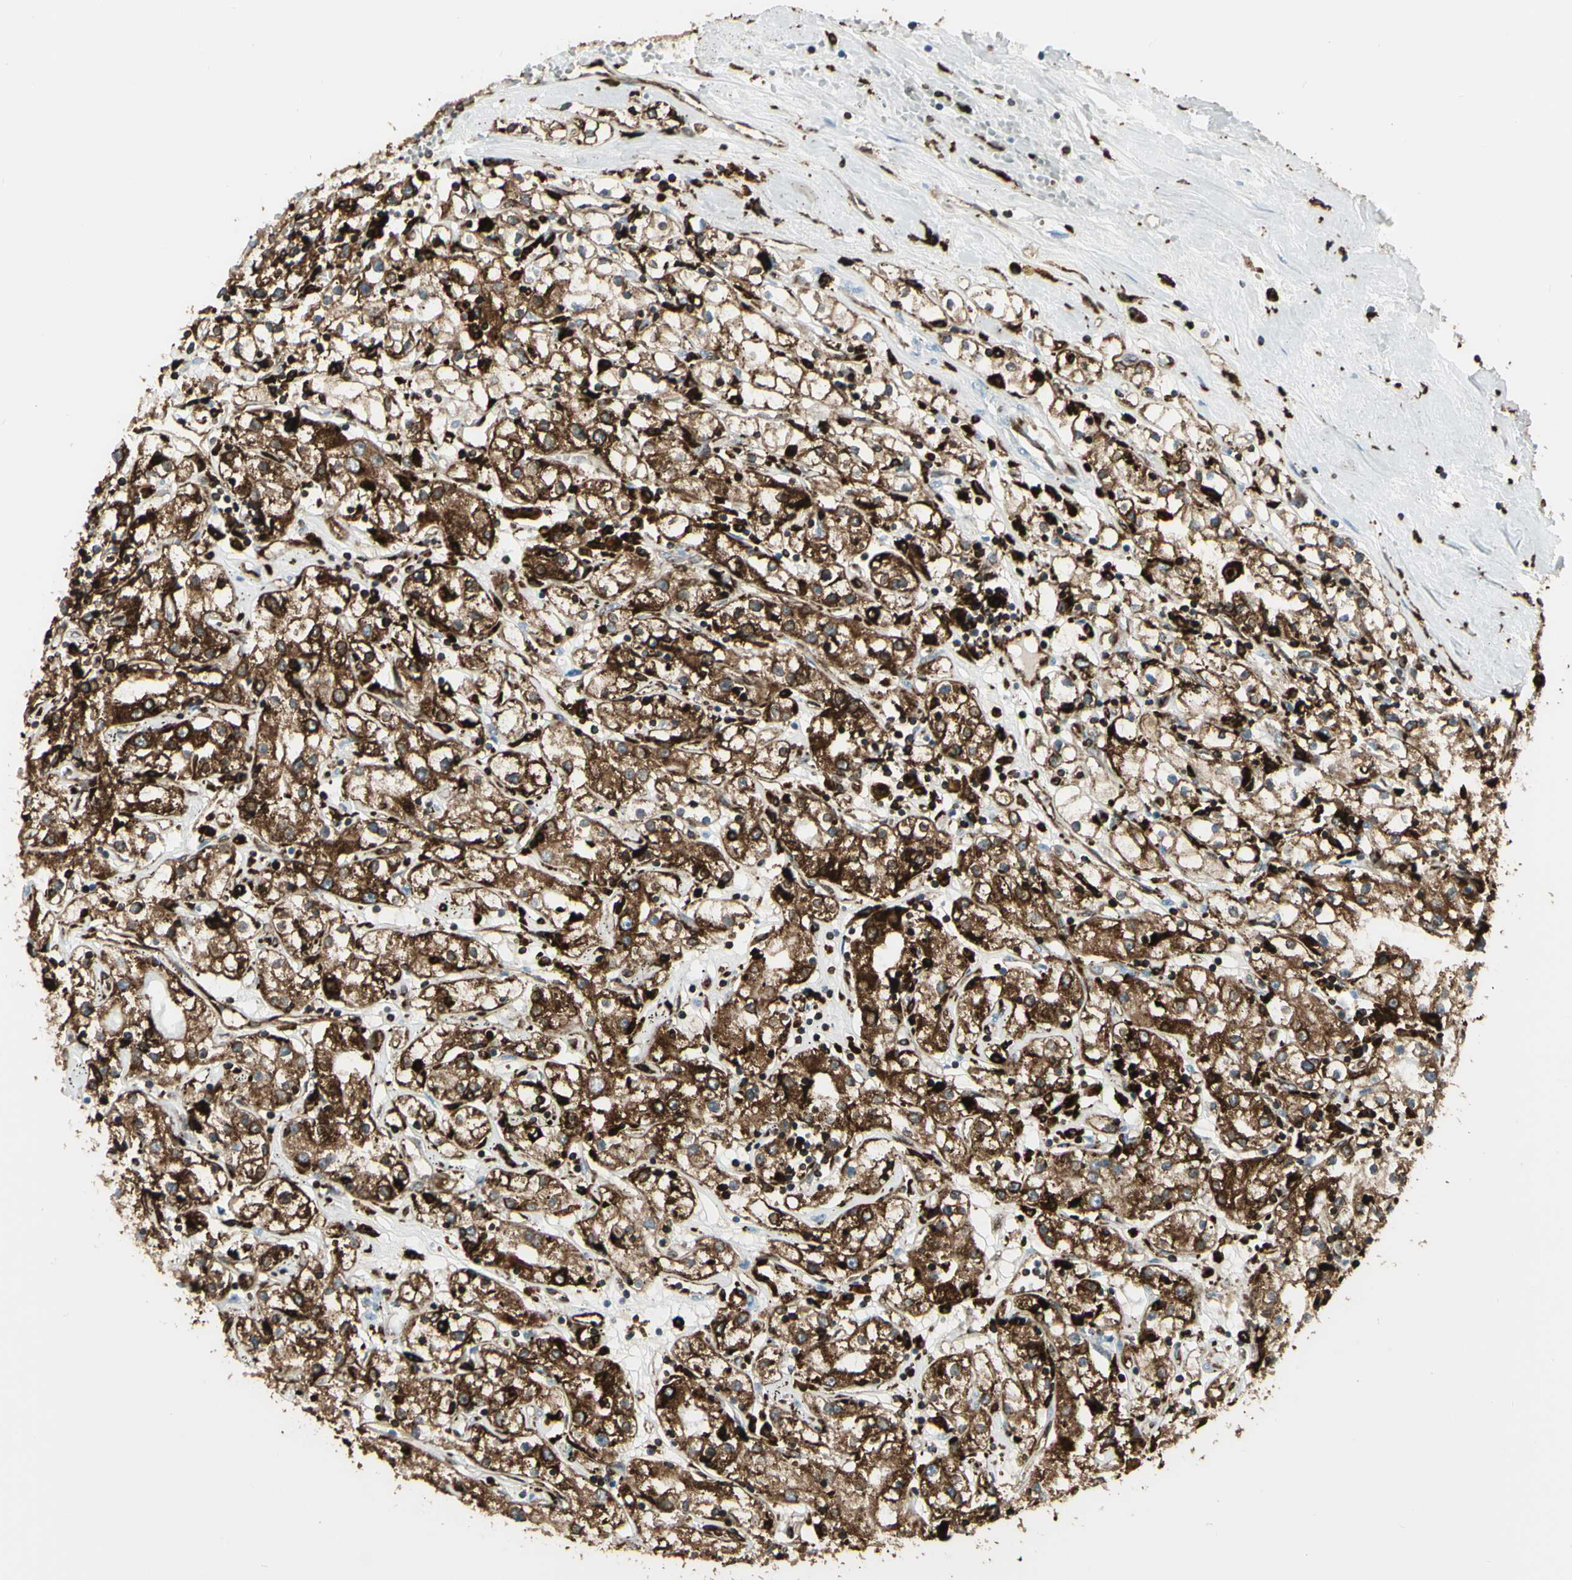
{"staining": {"intensity": "strong", "quantity": ">75%", "location": "cytoplasmic/membranous"}, "tissue": "renal cancer", "cell_type": "Tumor cells", "image_type": "cancer", "snomed": [{"axis": "morphology", "description": "Adenocarcinoma, NOS"}, {"axis": "topography", "description": "Kidney"}], "caption": "Immunohistochemistry (IHC) (DAB (3,3'-diaminobenzidine)) staining of human adenocarcinoma (renal) displays strong cytoplasmic/membranous protein staining in about >75% of tumor cells. Immunohistochemistry (IHC) stains the protein in brown and the nuclei are stained blue.", "gene": "CD74", "patient": {"sex": "male", "age": 56}}